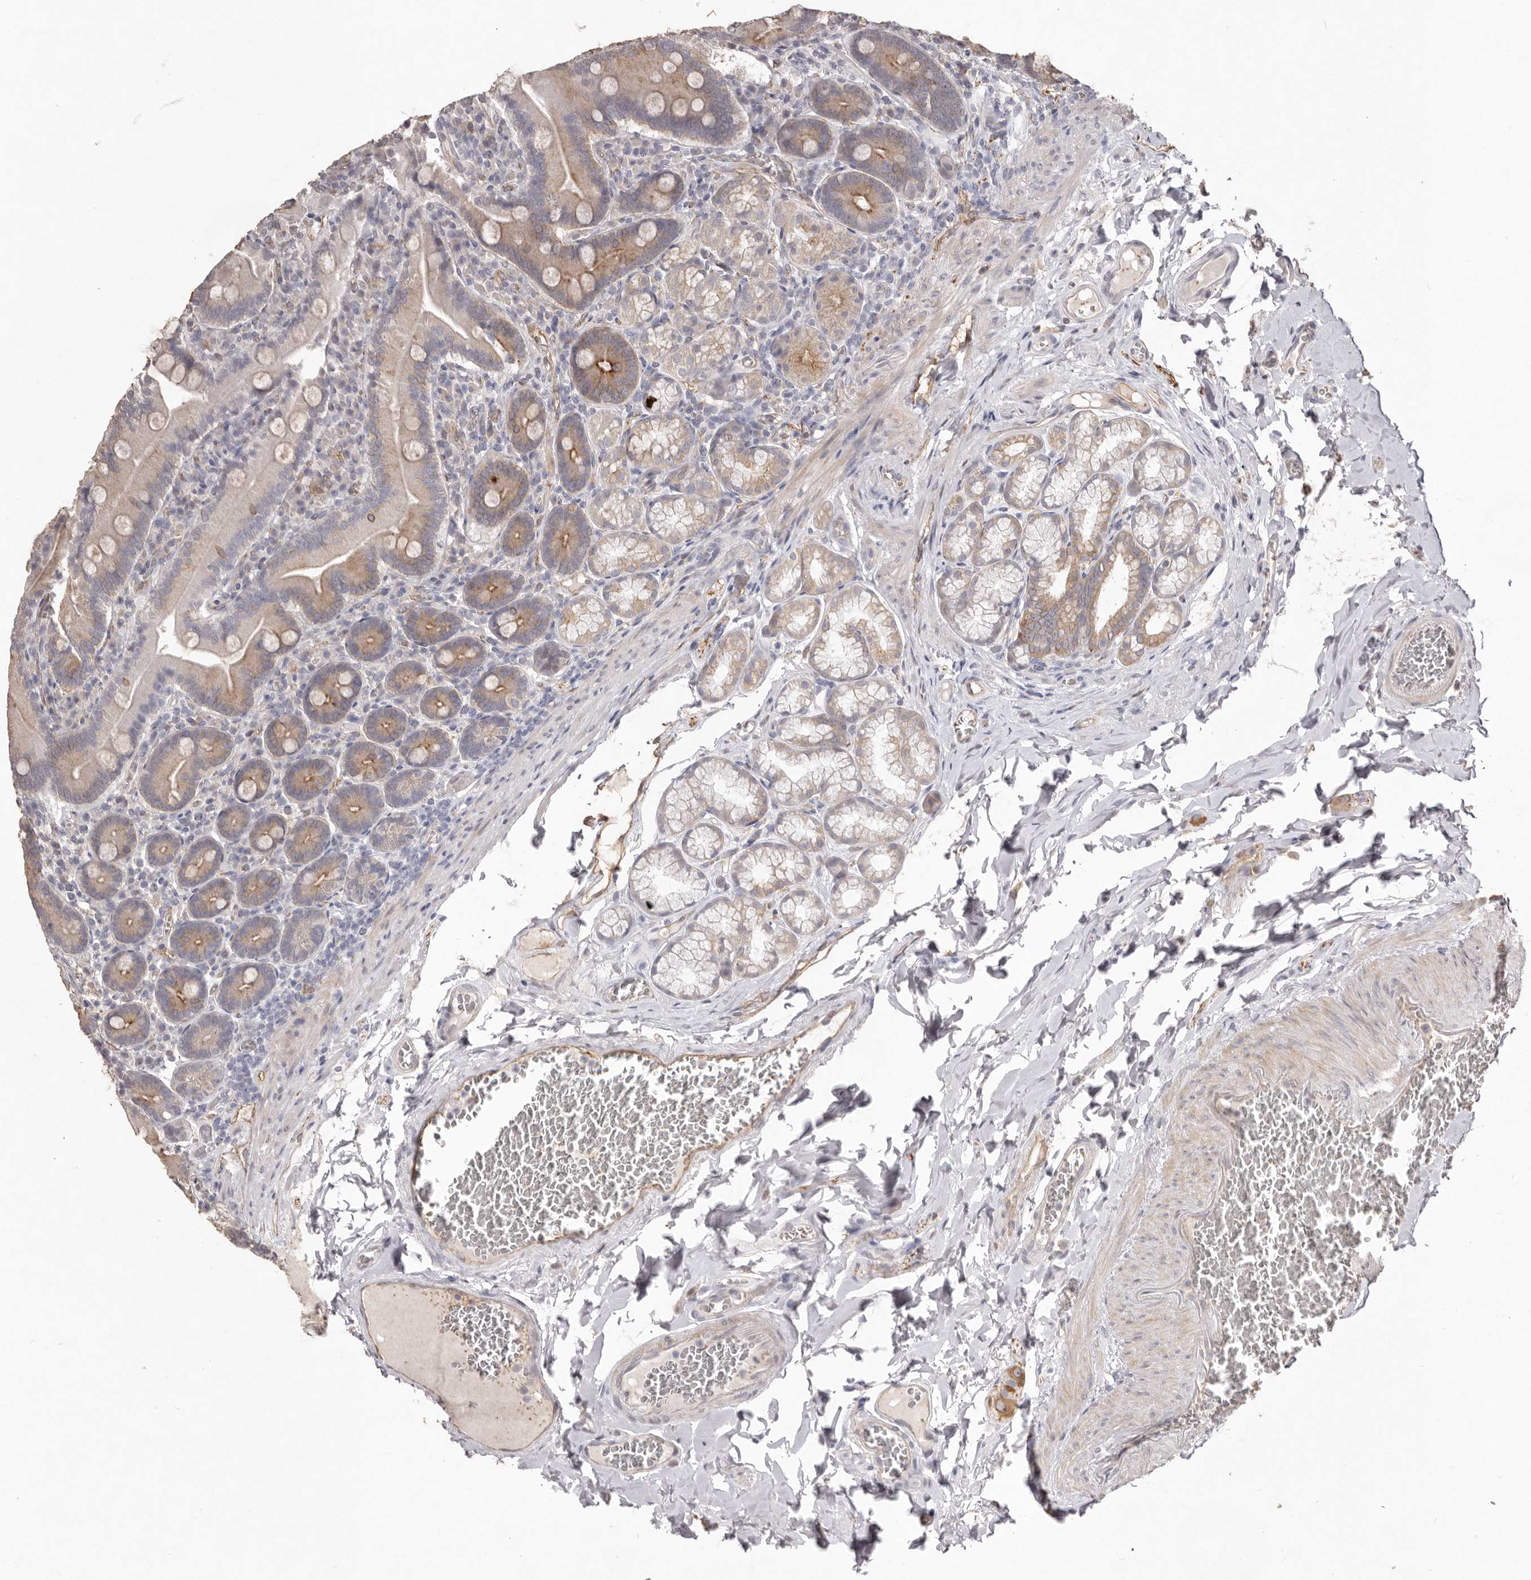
{"staining": {"intensity": "moderate", "quantity": ">75%", "location": "cytoplasmic/membranous"}, "tissue": "duodenum", "cell_type": "Glandular cells", "image_type": "normal", "snomed": [{"axis": "morphology", "description": "Normal tissue, NOS"}, {"axis": "topography", "description": "Duodenum"}], "caption": "Brown immunohistochemical staining in benign human duodenum shows moderate cytoplasmic/membranous staining in approximately >75% of glandular cells. The staining is performed using DAB brown chromogen to label protein expression. The nuclei are counter-stained blue using hematoxylin.", "gene": "ZYG11B", "patient": {"sex": "female", "age": 62}}